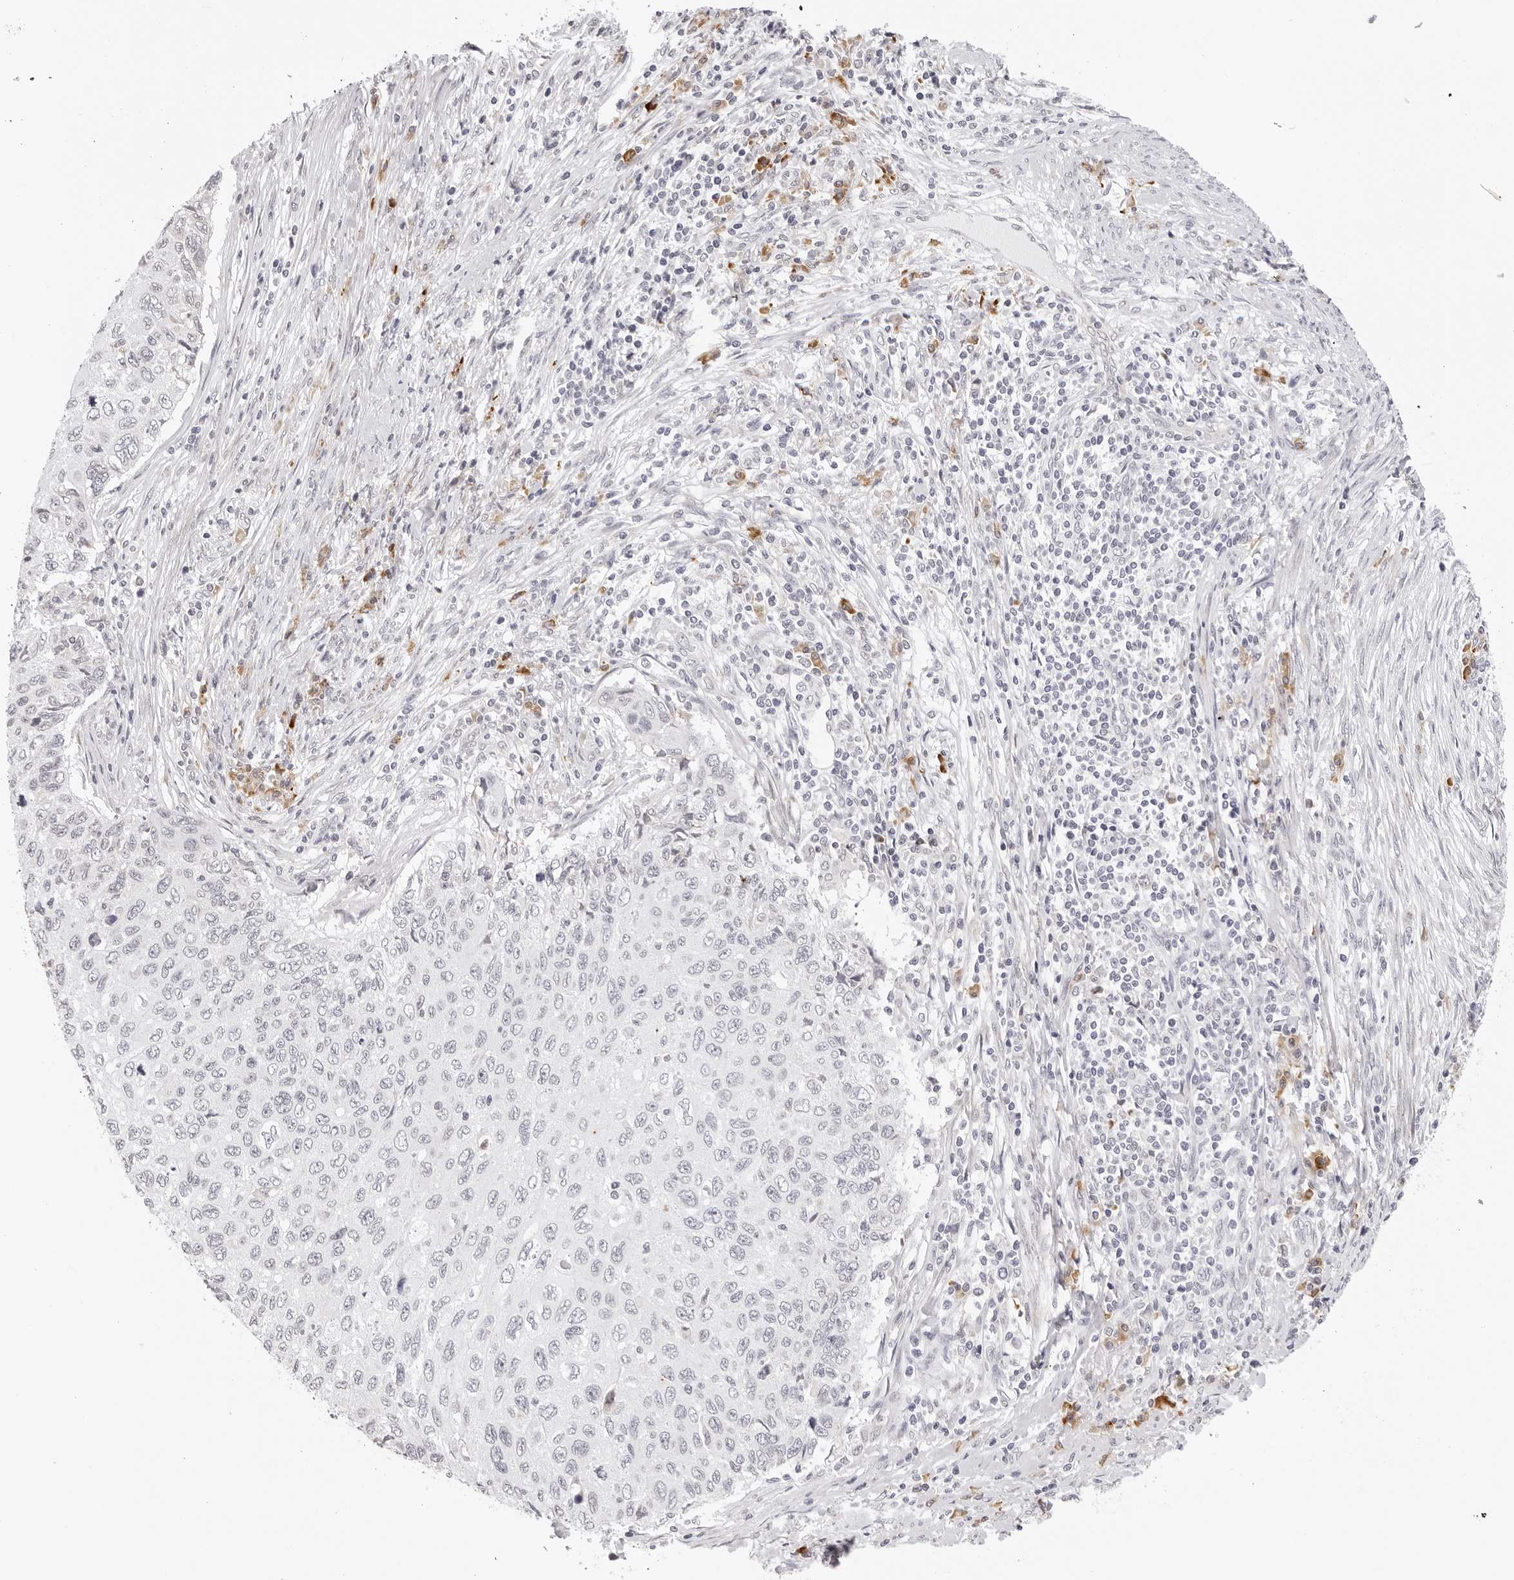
{"staining": {"intensity": "negative", "quantity": "none", "location": "none"}, "tissue": "cervical cancer", "cell_type": "Tumor cells", "image_type": "cancer", "snomed": [{"axis": "morphology", "description": "Squamous cell carcinoma, NOS"}, {"axis": "topography", "description": "Cervix"}], "caption": "This image is of cervical cancer (squamous cell carcinoma) stained with immunohistochemistry to label a protein in brown with the nuclei are counter-stained blue. There is no expression in tumor cells.", "gene": "IL17RA", "patient": {"sex": "female", "age": 70}}